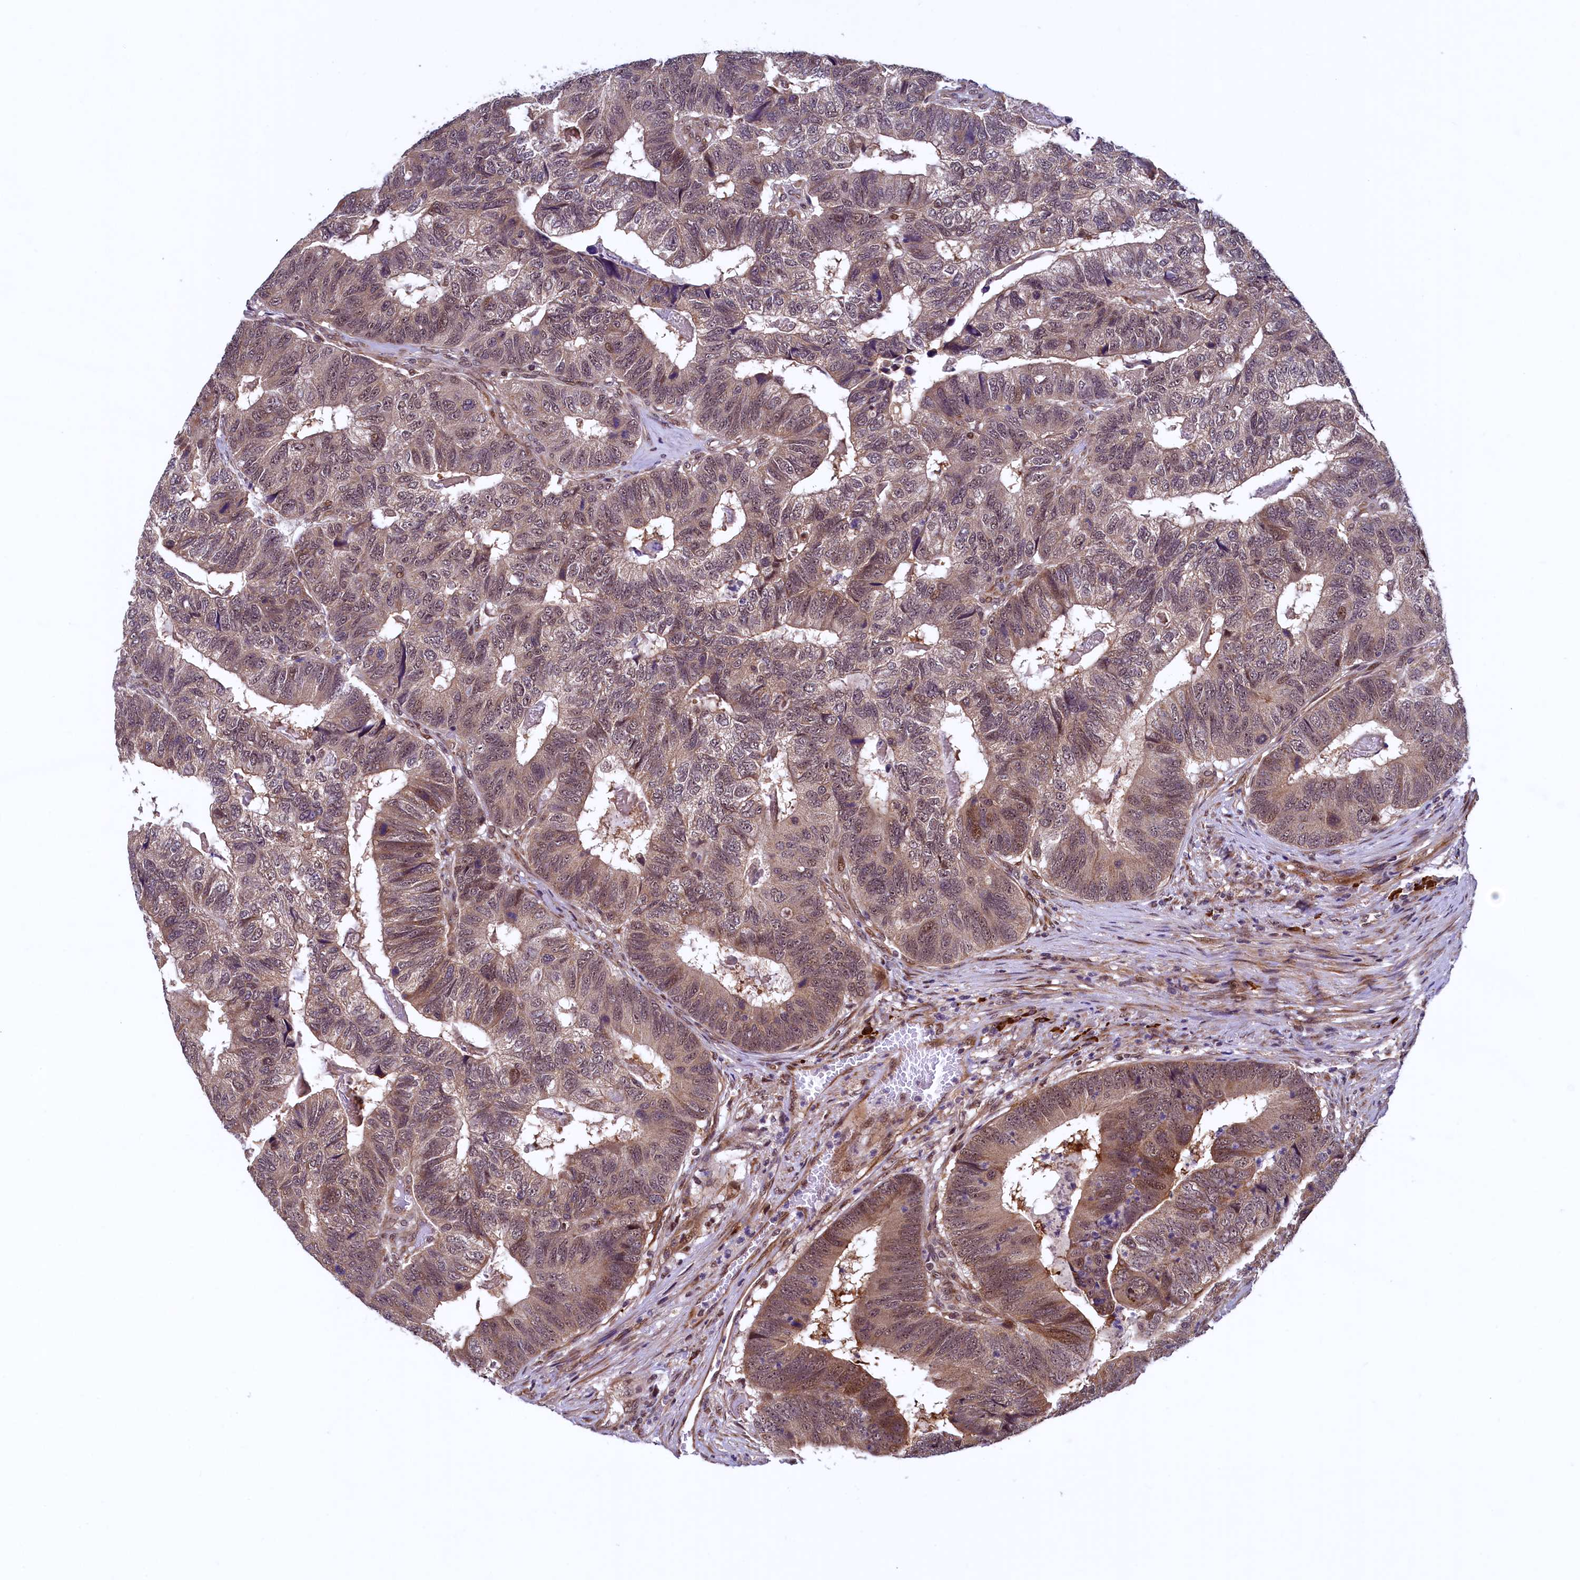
{"staining": {"intensity": "moderate", "quantity": ">75%", "location": "cytoplasmic/membranous,nuclear"}, "tissue": "colorectal cancer", "cell_type": "Tumor cells", "image_type": "cancer", "snomed": [{"axis": "morphology", "description": "Adenocarcinoma, NOS"}, {"axis": "topography", "description": "Colon"}], "caption": "Adenocarcinoma (colorectal) stained with a brown dye demonstrates moderate cytoplasmic/membranous and nuclear positive staining in approximately >75% of tumor cells.", "gene": "RBFA", "patient": {"sex": "female", "age": 67}}